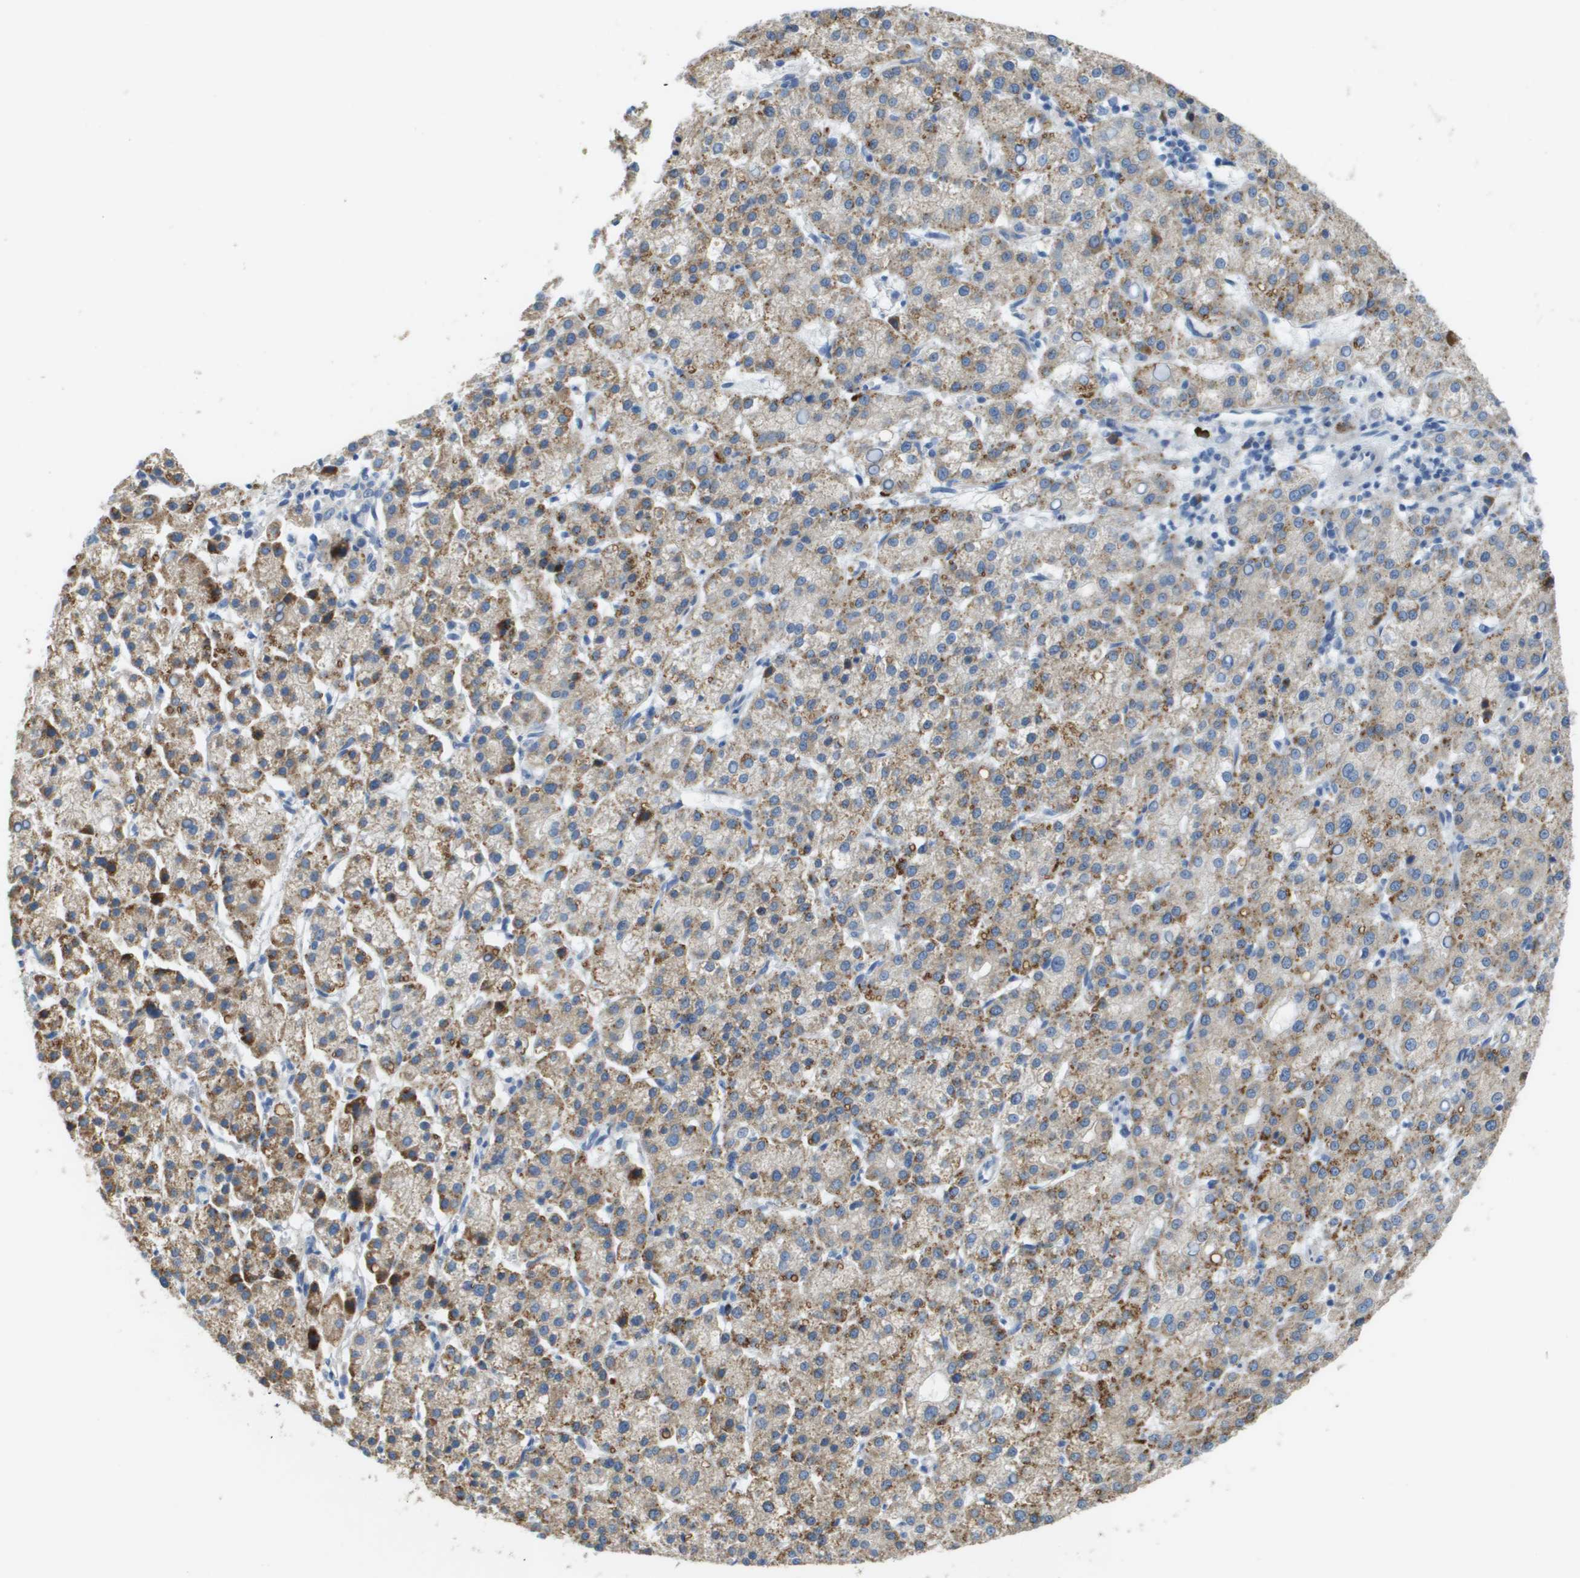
{"staining": {"intensity": "moderate", "quantity": ">75%", "location": "cytoplasmic/membranous"}, "tissue": "liver cancer", "cell_type": "Tumor cells", "image_type": "cancer", "snomed": [{"axis": "morphology", "description": "Carcinoma, Hepatocellular, NOS"}, {"axis": "topography", "description": "Liver"}], "caption": "Immunohistochemical staining of liver hepatocellular carcinoma demonstrates moderate cytoplasmic/membranous protein staining in about >75% of tumor cells.", "gene": "CASP10", "patient": {"sex": "female", "age": 58}}